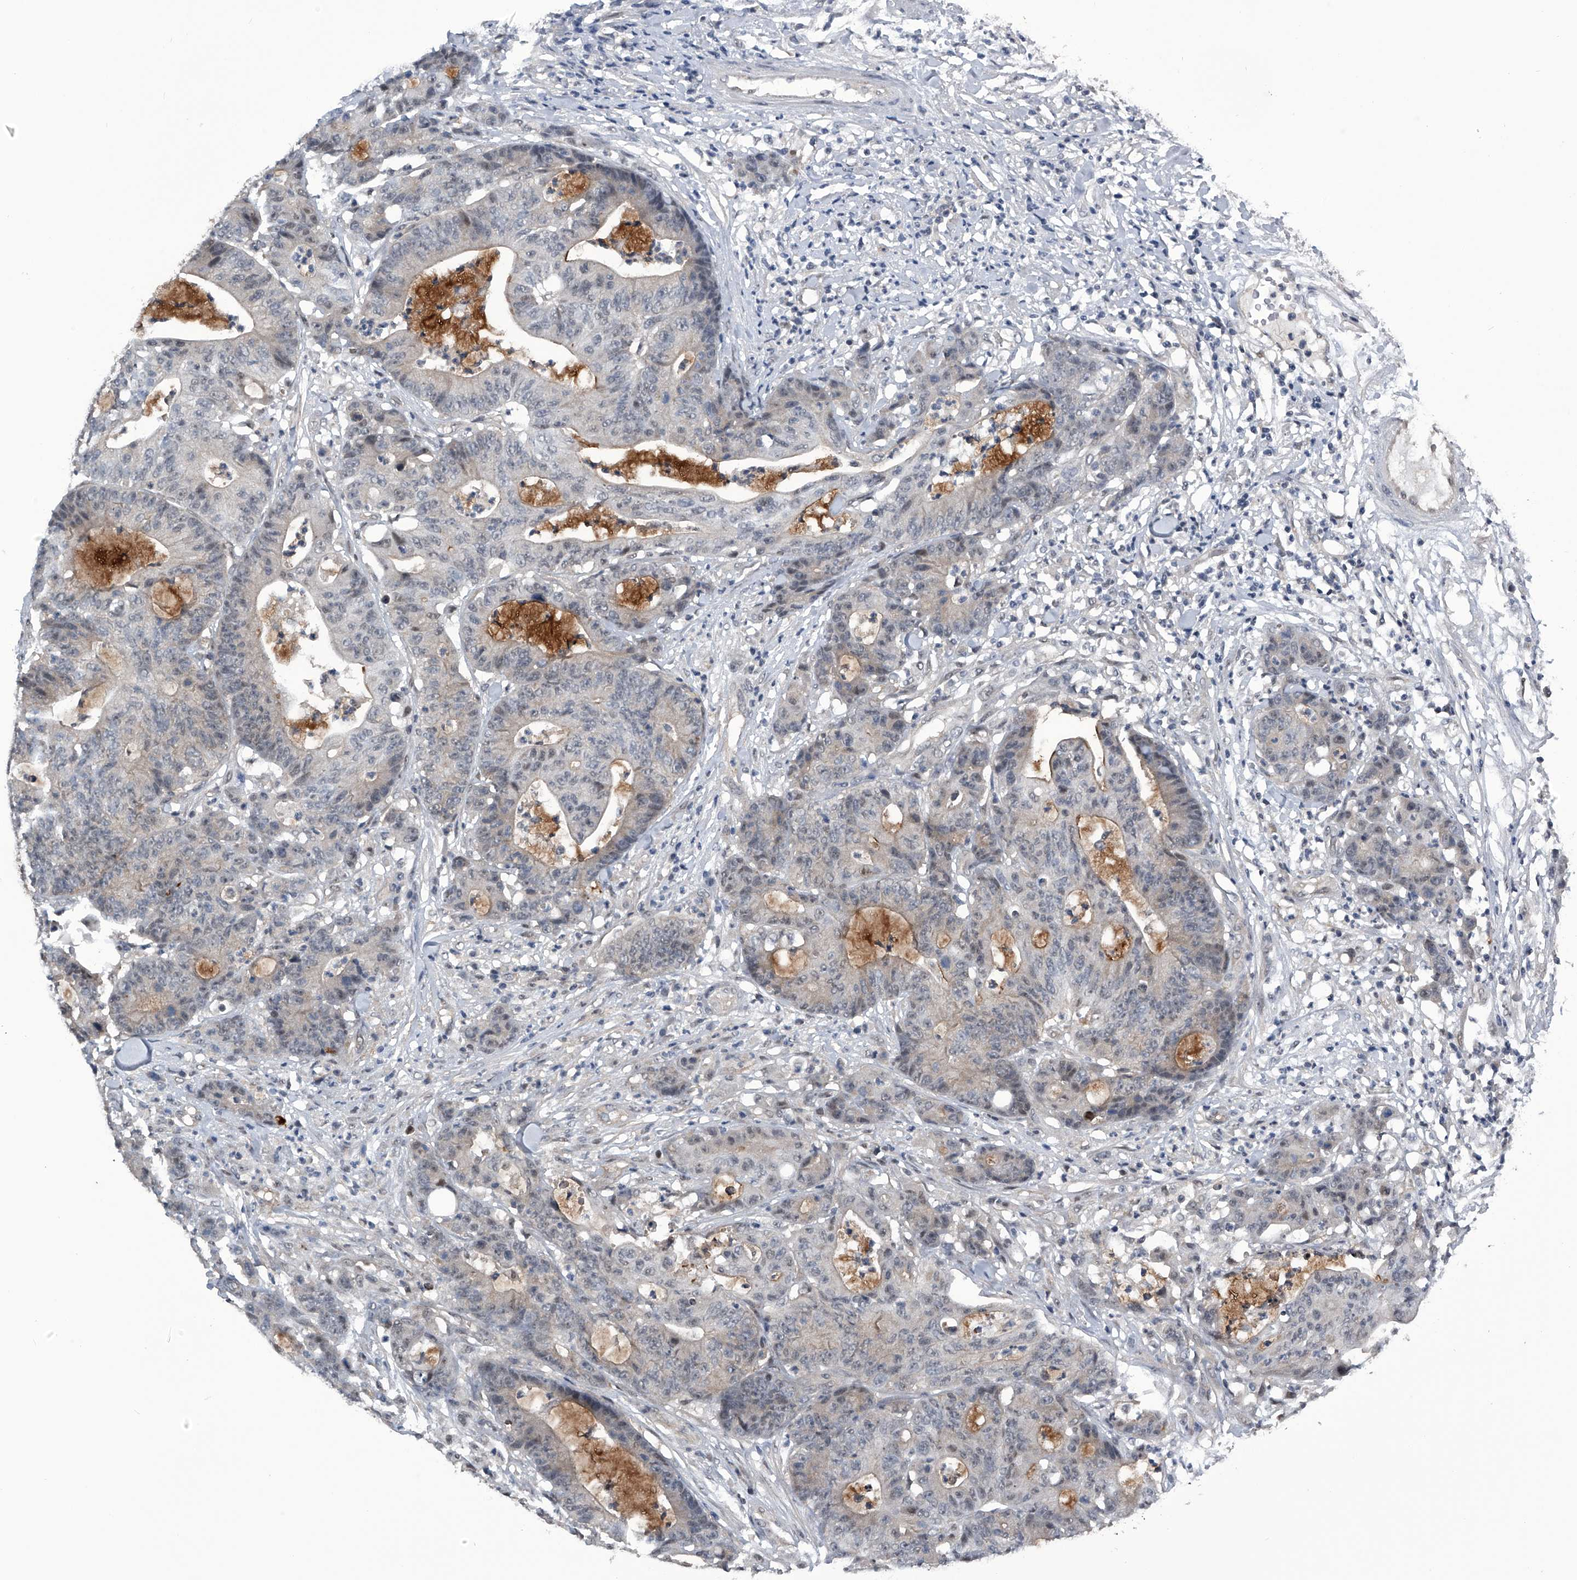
{"staining": {"intensity": "moderate", "quantity": "<25%", "location": "cytoplasmic/membranous"}, "tissue": "colorectal cancer", "cell_type": "Tumor cells", "image_type": "cancer", "snomed": [{"axis": "morphology", "description": "Adenocarcinoma, NOS"}, {"axis": "topography", "description": "Colon"}], "caption": "An image of colorectal cancer stained for a protein demonstrates moderate cytoplasmic/membranous brown staining in tumor cells.", "gene": "SLC12A8", "patient": {"sex": "female", "age": 84}}